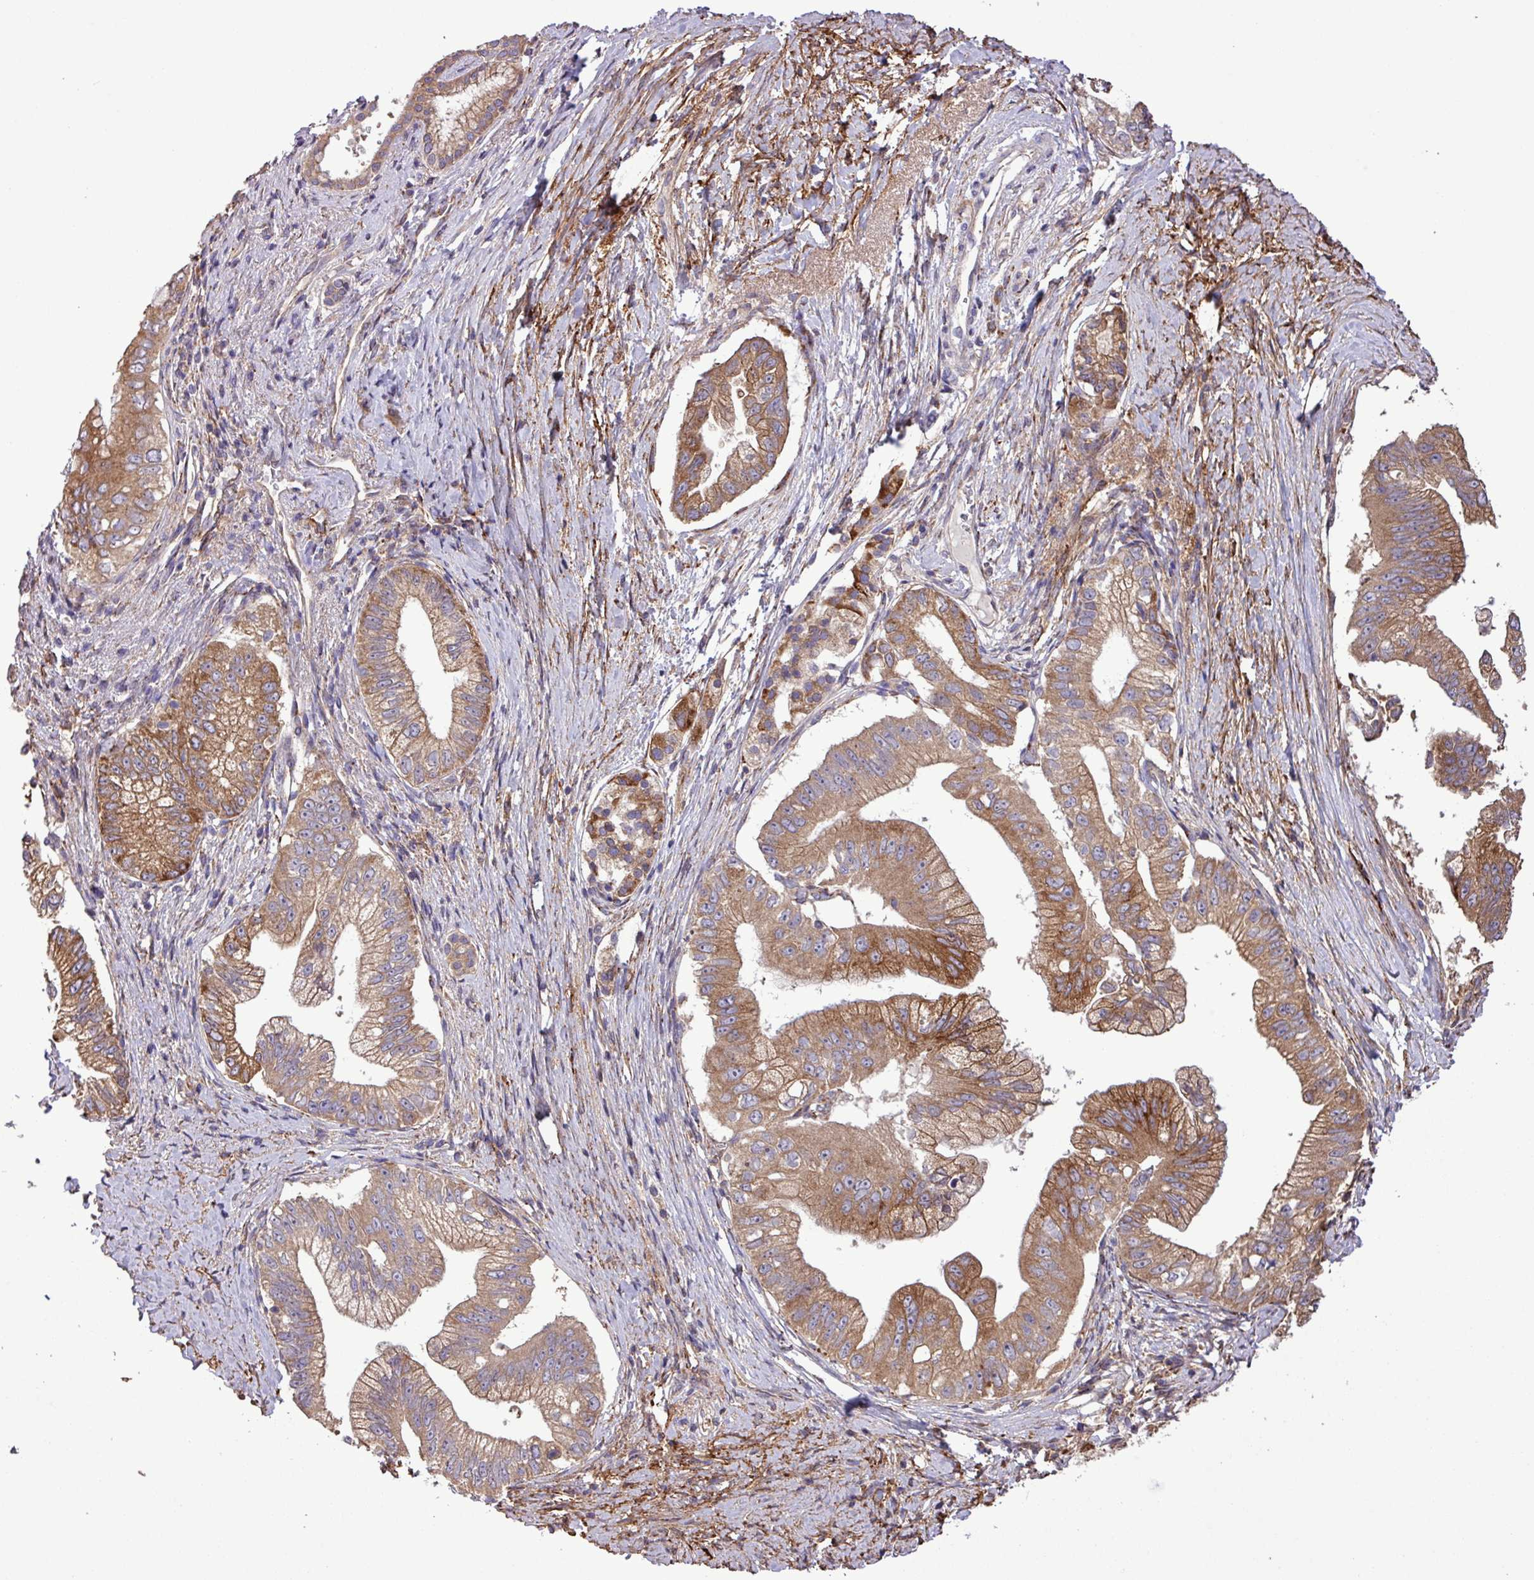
{"staining": {"intensity": "moderate", "quantity": ">75%", "location": "cytoplasmic/membranous"}, "tissue": "pancreatic cancer", "cell_type": "Tumor cells", "image_type": "cancer", "snomed": [{"axis": "morphology", "description": "Adenocarcinoma, NOS"}, {"axis": "topography", "description": "Pancreas"}], "caption": "A photomicrograph of human adenocarcinoma (pancreatic) stained for a protein shows moderate cytoplasmic/membranous brown staining in tumor cells.", "gene": "MEGF6", "patient": {"sex": "male", "age": 70}}